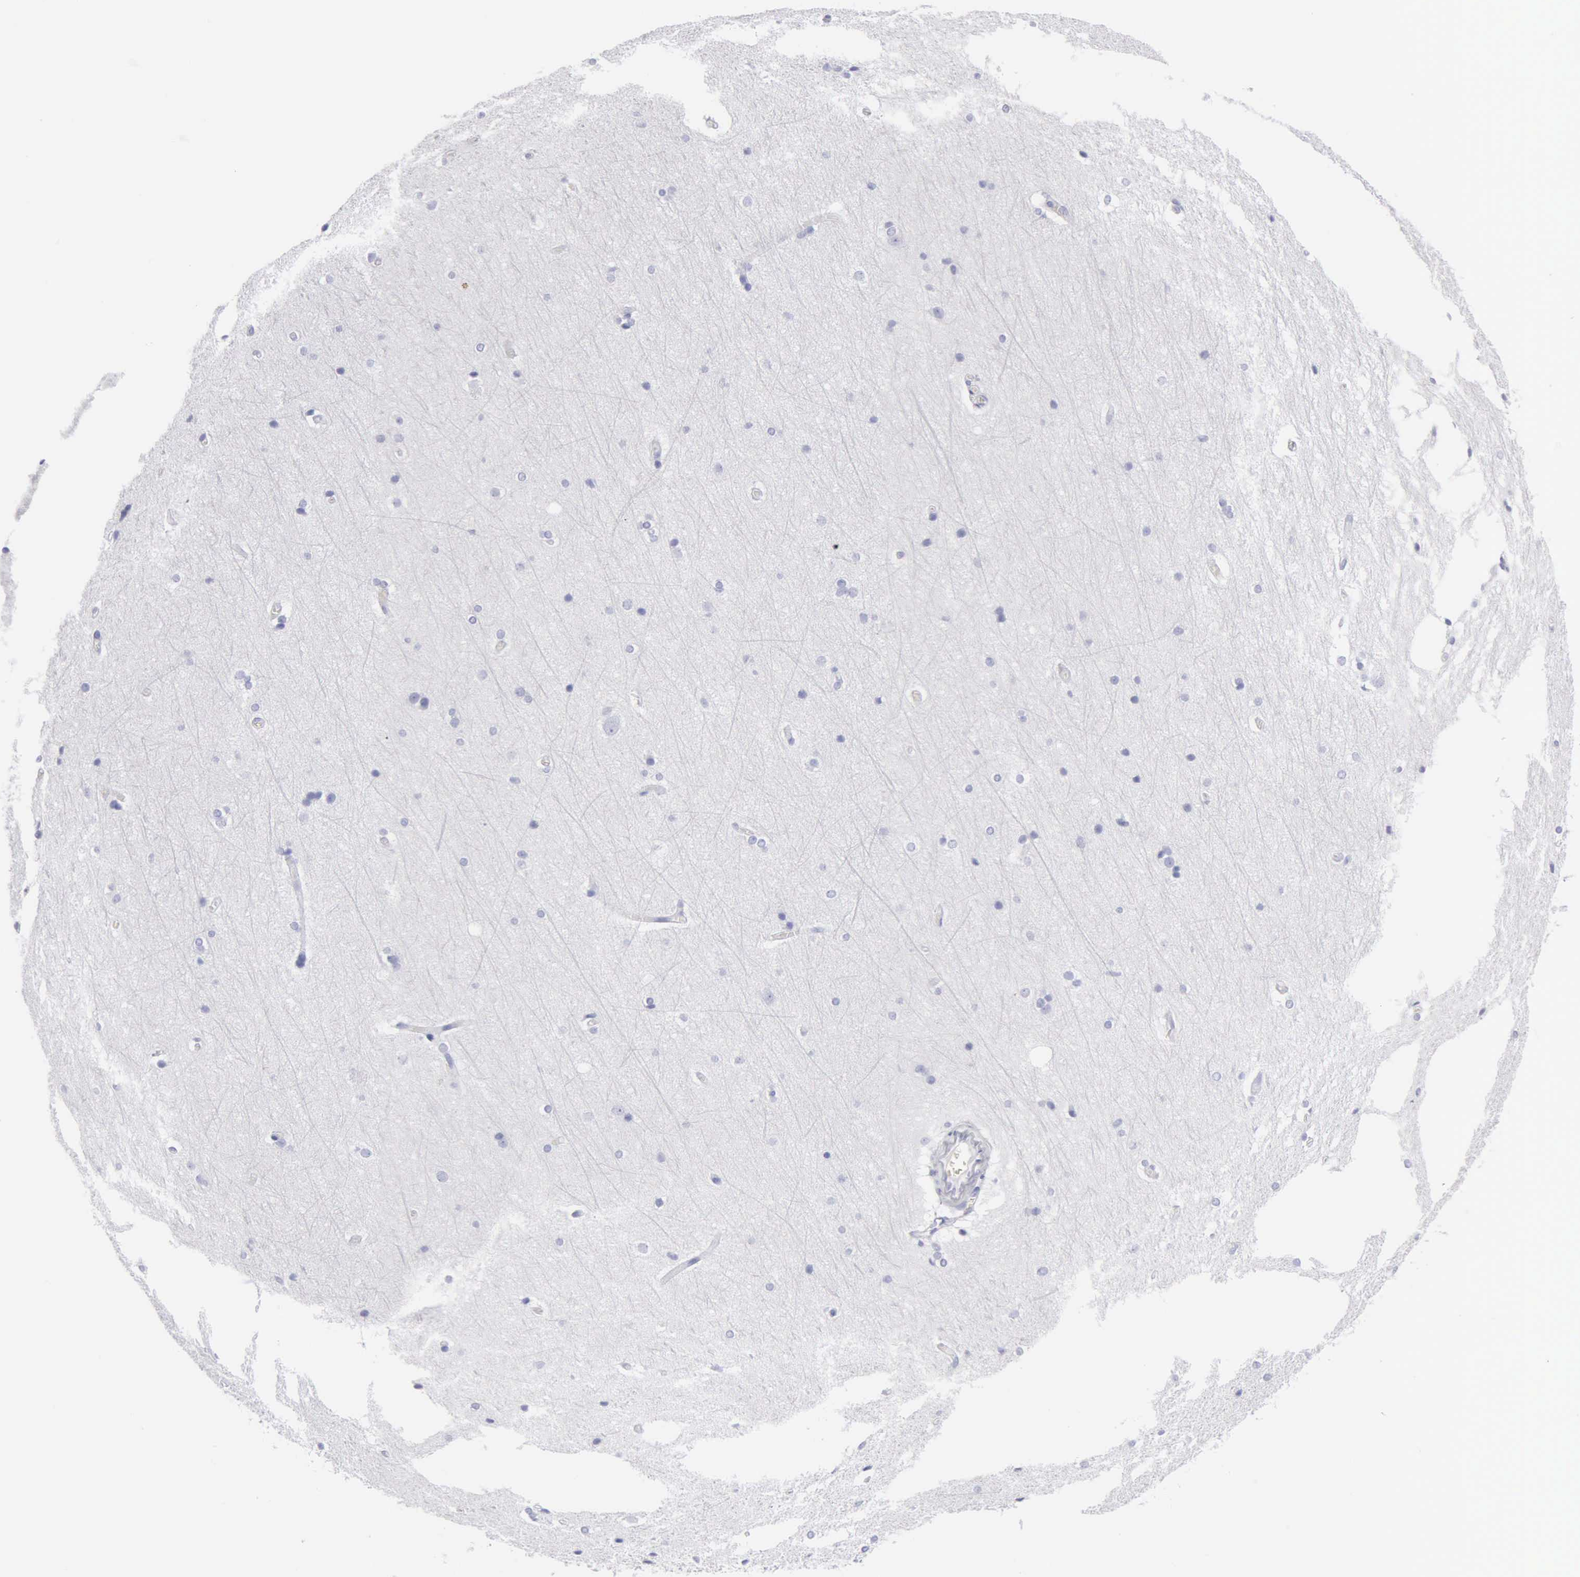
{"staining": {"intensity": "negative", "quantity": "none", "location": "none"}, "tissue": "cerebral cortex", "cell_type": "Endothelial cells", "image_type": "normal", "snomed": [{"axis": "morphology", "description": "Normal tissue, NOS"}, {"axis": "topography", "description": "Cerebral cortex"}, {"axis": "topography", "description": "Hippocampus"}], "caption": "Immunohistochemical staining of unremarkable cerebral cortex displays no significant expression in endothelial cells.", "gene": "CTSG", "patient": {"sex": "female", "age": 19}}